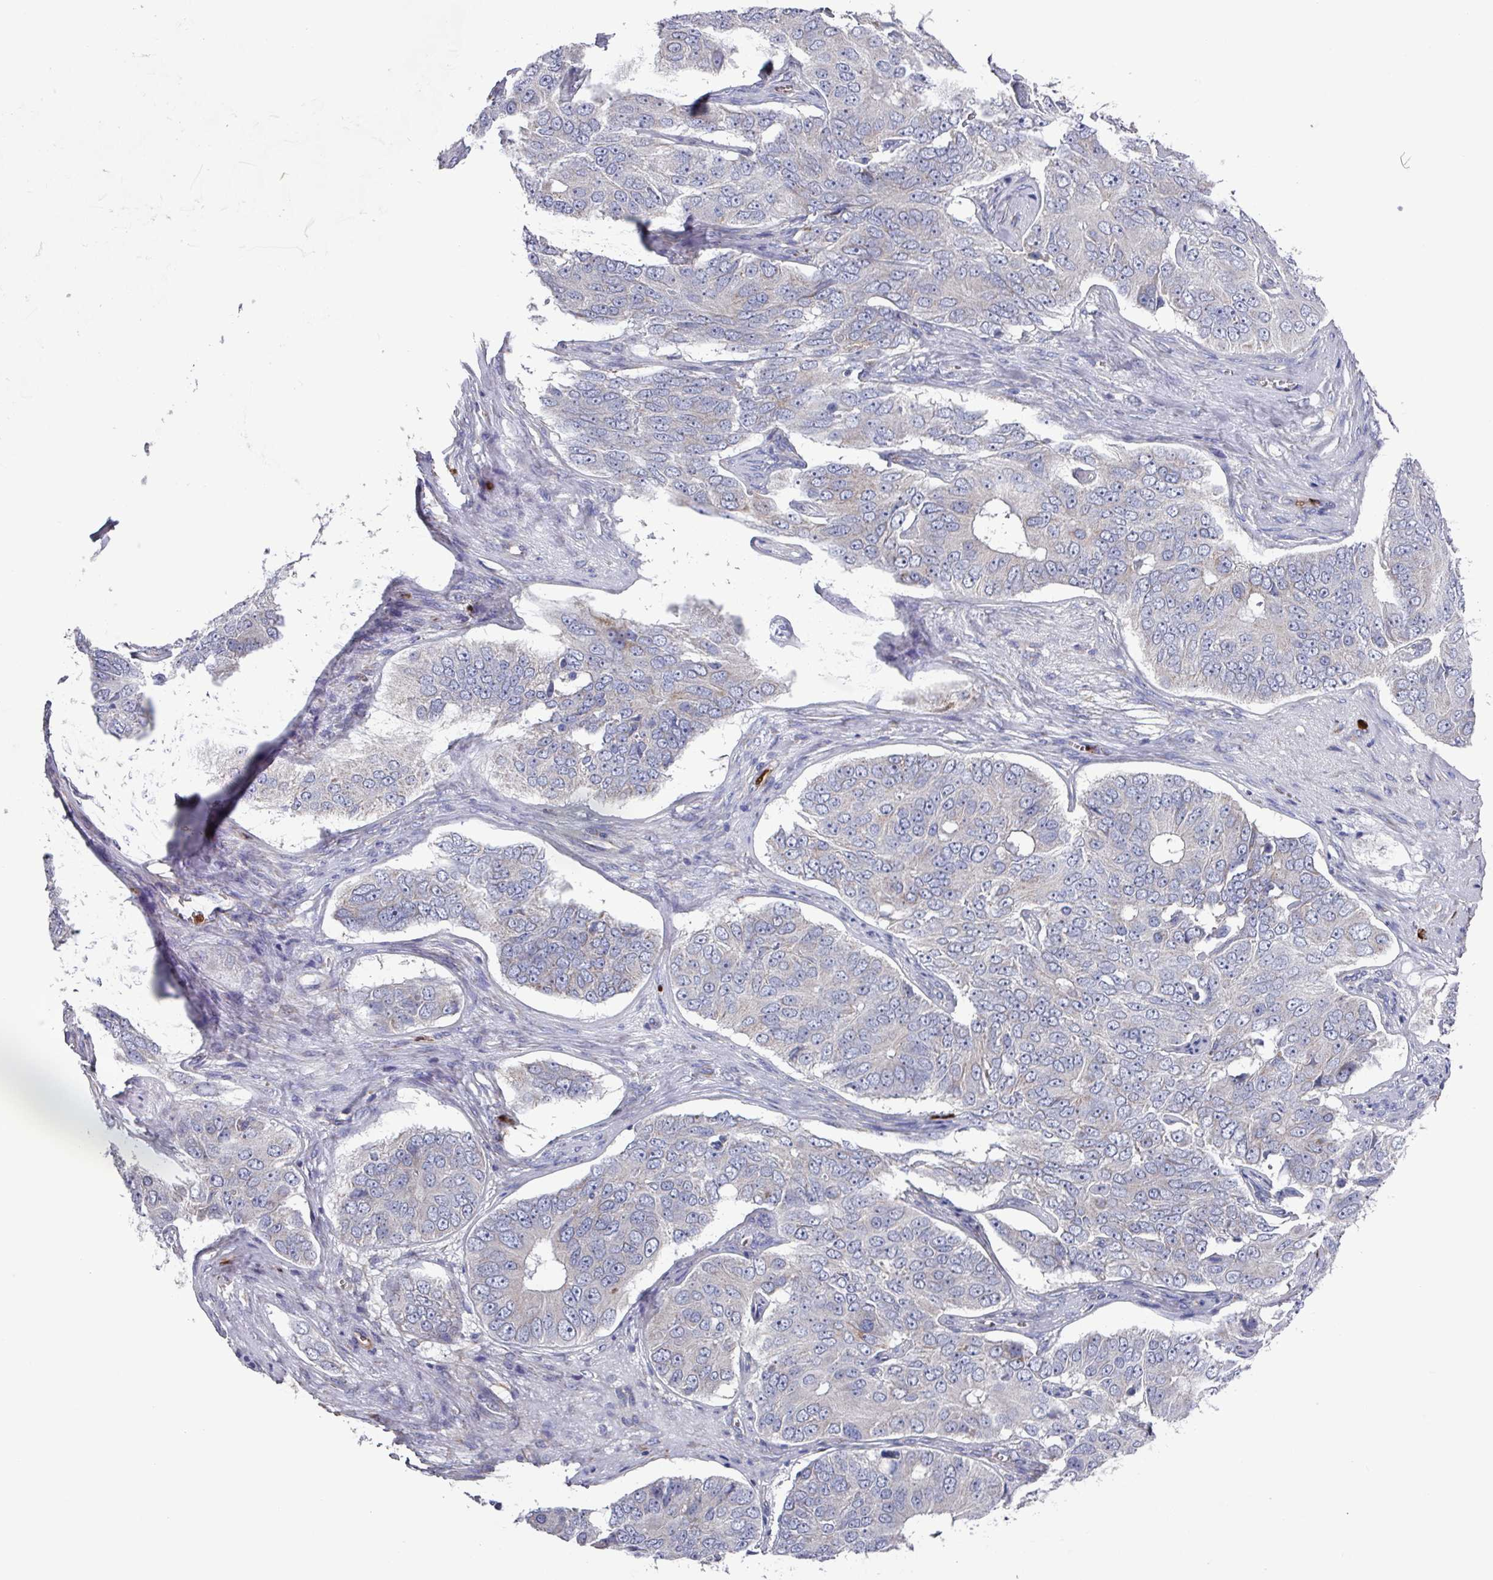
{"staining": {"intensity": "negative", "quantity": "none", "location": "none"}, "tissue": "ovarian cancer", "cell_type": "Tumor cells", "image_type": "cancer", "snomed": [{"axis": "morphology", "description": "Carcinoma, endometroid"}, {"axis": "topography", "description": "Ovary"}], "caption": "IHC photomicrograph of neoplastic tissue: ovarian cancer (endometroid carcinoma) stained with DAB exhibits no significant protein positivity in tumor cells. The staining was performed using DAB (3,3'-diaminobenzidine) to visualize the protein expression in brown, while the nuclei were stained in blue with hematoxylin (Magnification: 20x).", "gene": "UQCC2", "patient": {"sex": "female", "age": 51}}